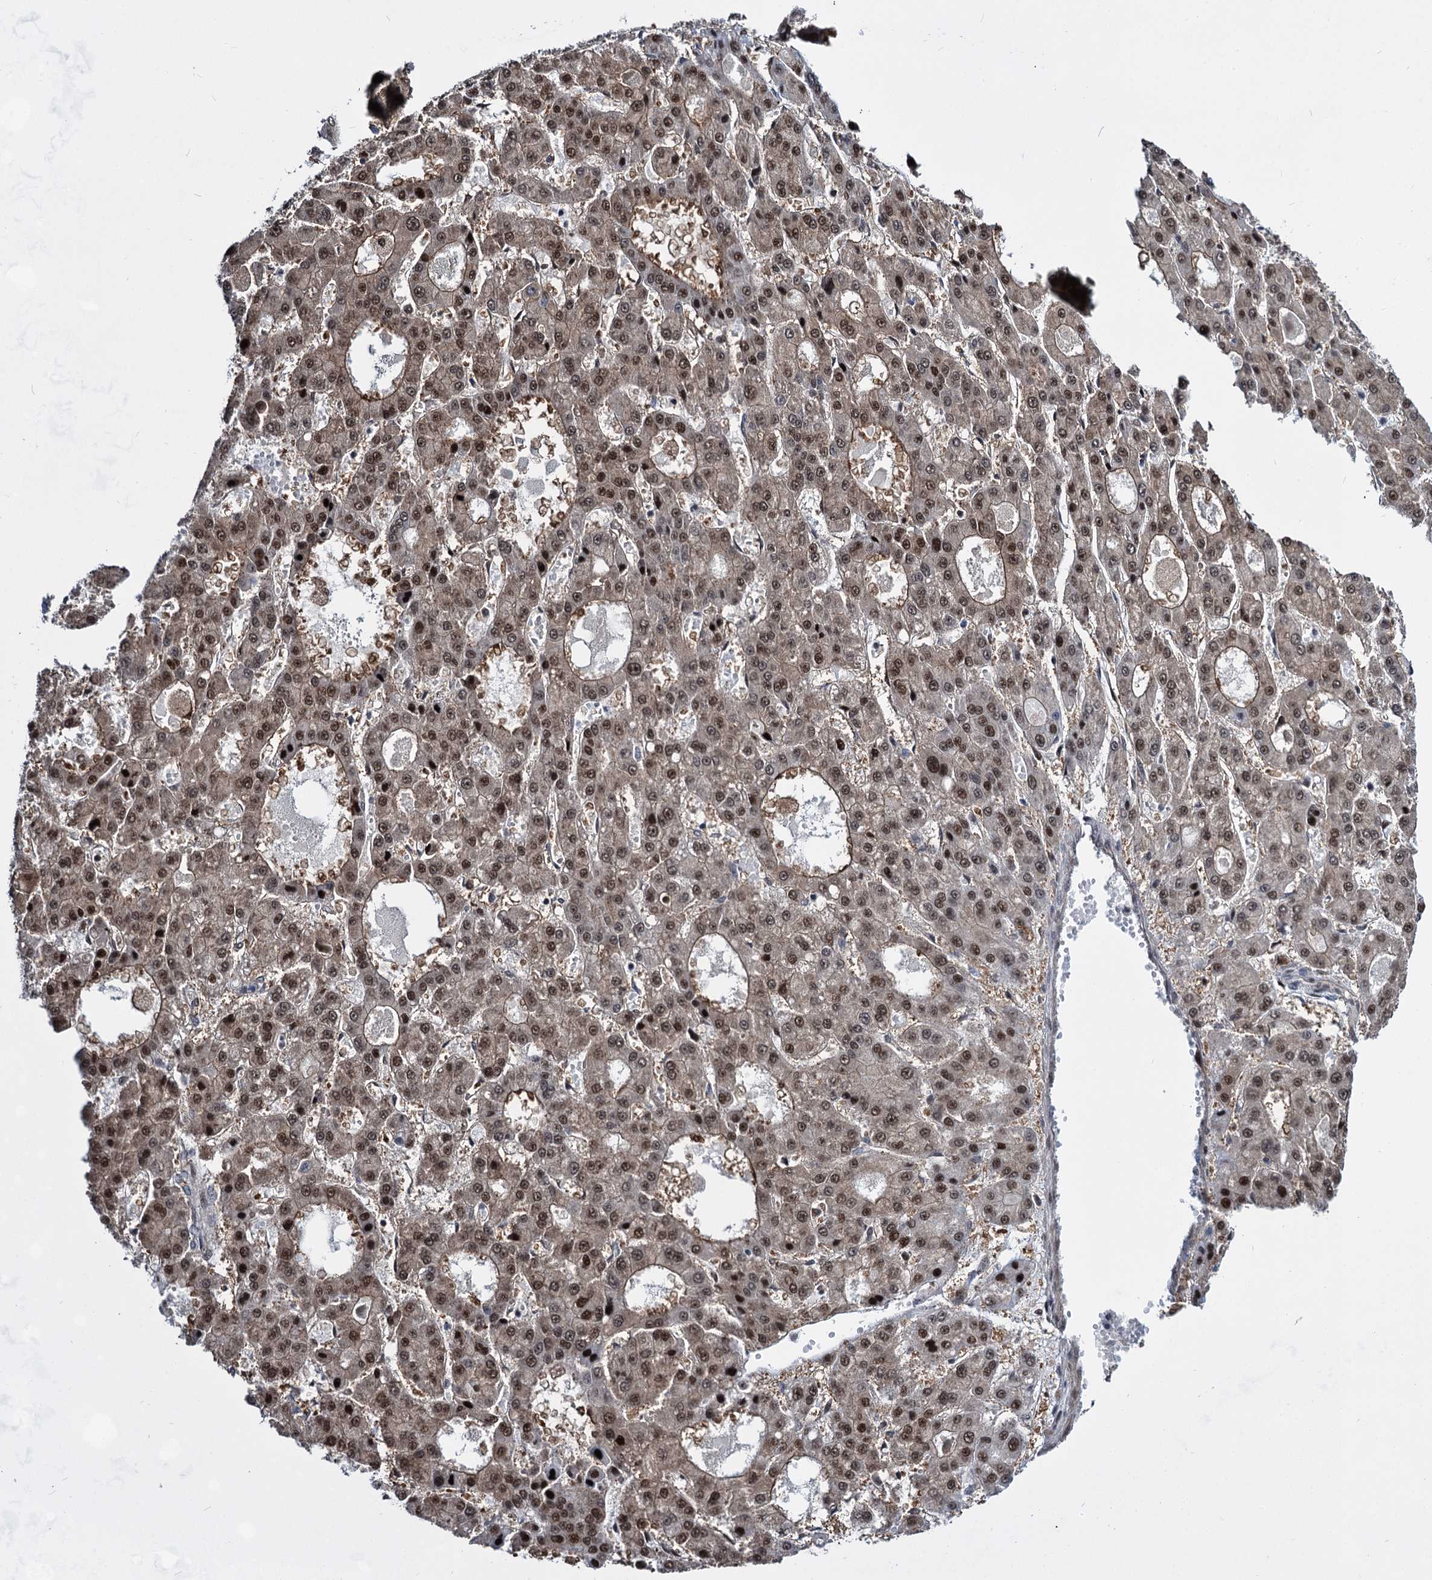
{"staining": {"intensity": "moderate", "quantity": ">75%", "location": "nuclear"}, "tissue": "liver cancer", "cell_type": "Tumor cells", "image_type": "cancer", "snomed": [{"axis": "morphology", "description": "Carcinoma, Hepatocellular, NOS"}, {"axis": "topography", "description": "Liver"}], "caption": "Immunohistochemical staining of liver cancer displays medium levels of moderate nuclear expression in about >75% of tumor cells.", "gene": "GPBP1", "patient": {"sex": "male", "age": 70}}